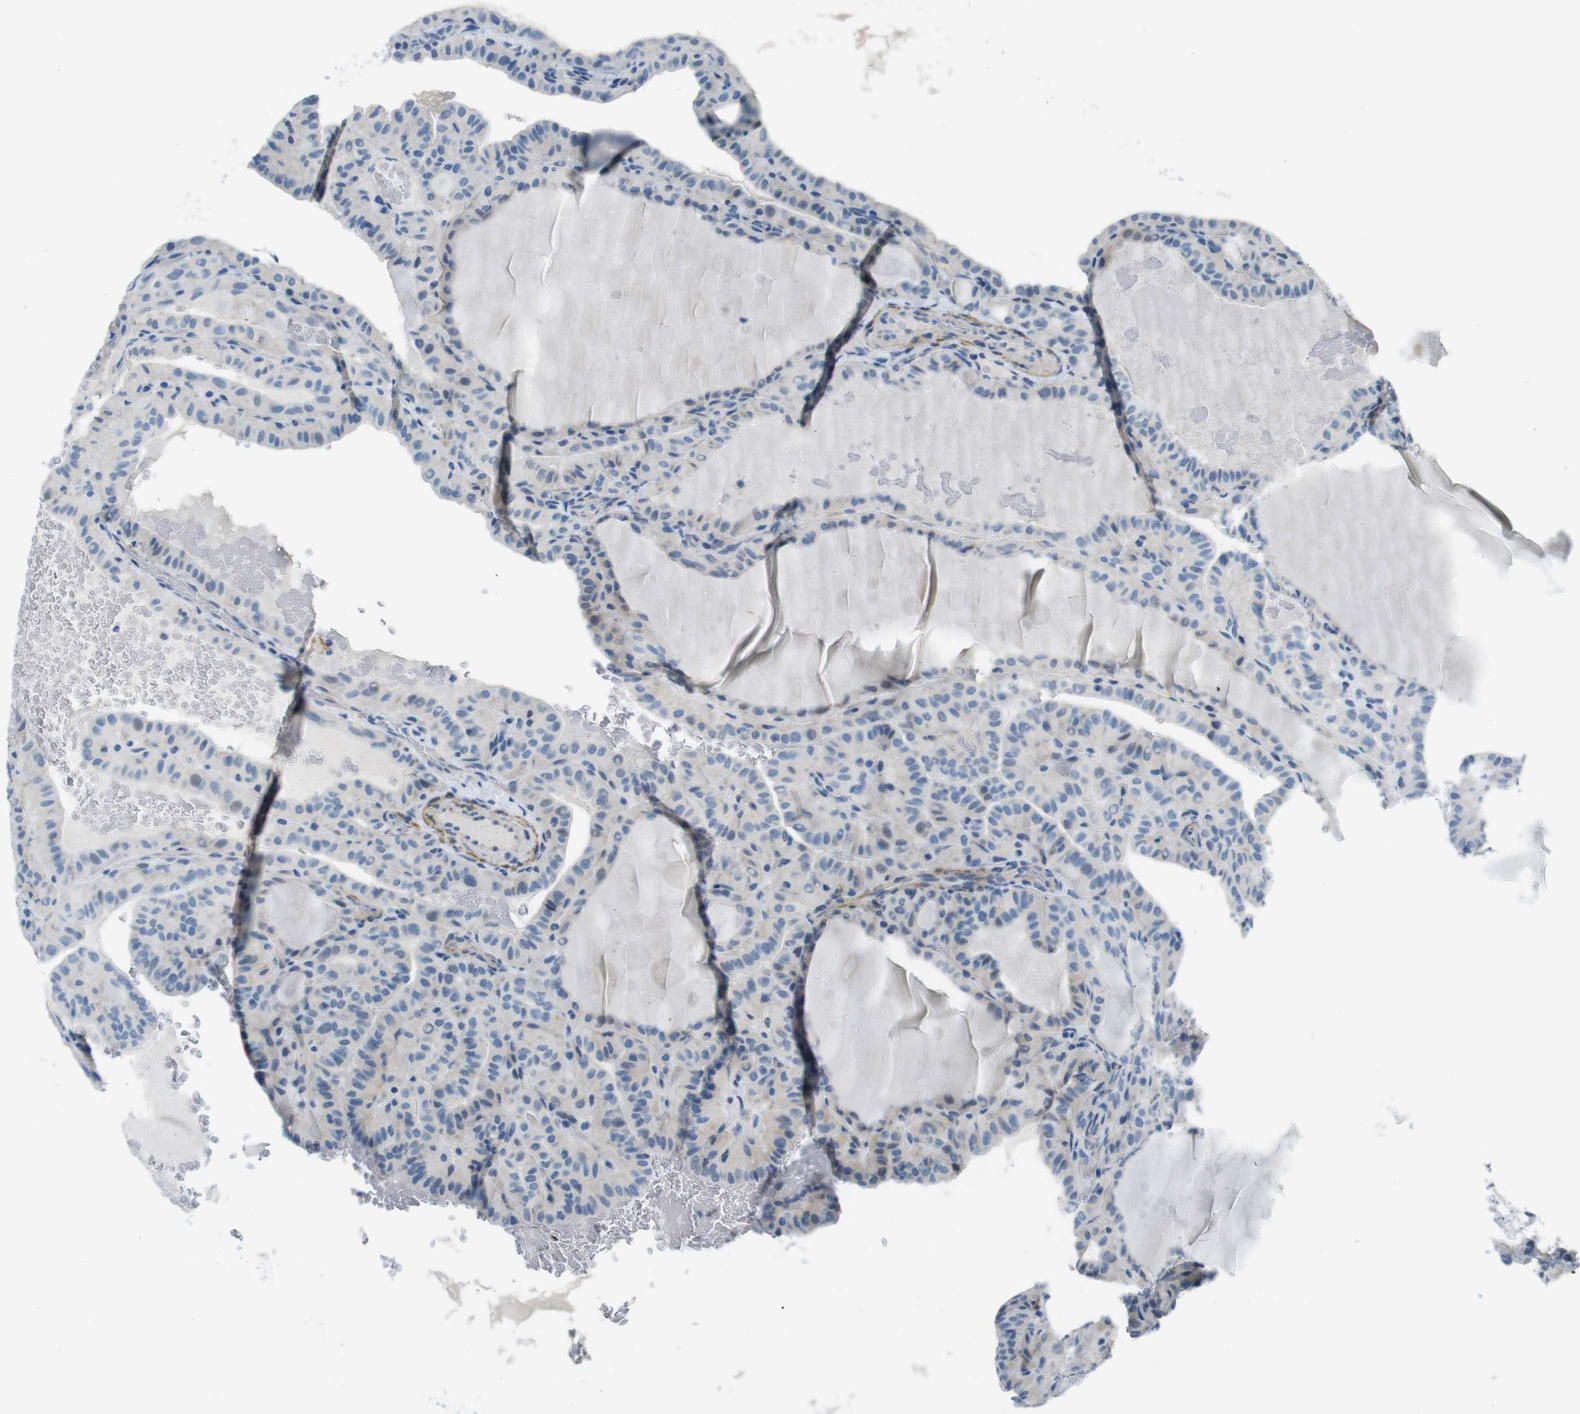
{"staining": {"intensity": "negative", "quantity": "none", "location": "none"}, "tissue": "thyroid cancer", "cell_type": "Tumor cells", "image_type": "cancer", "snomed": [{"axis": "morphology", "description": "Papillary adenocarcinoma, NOS"}, {"axis": "topography", "description": "Thyroid gland"}], "caption": "A photomicrograph of thyroid cancer stained for a protein demonstrates no brown staining in tumor cells. (DAB IHC visualized using brightfield microscopy, high magnification).", "gene": "HRH2", "patient": {"sex": "male", "age": 77}}